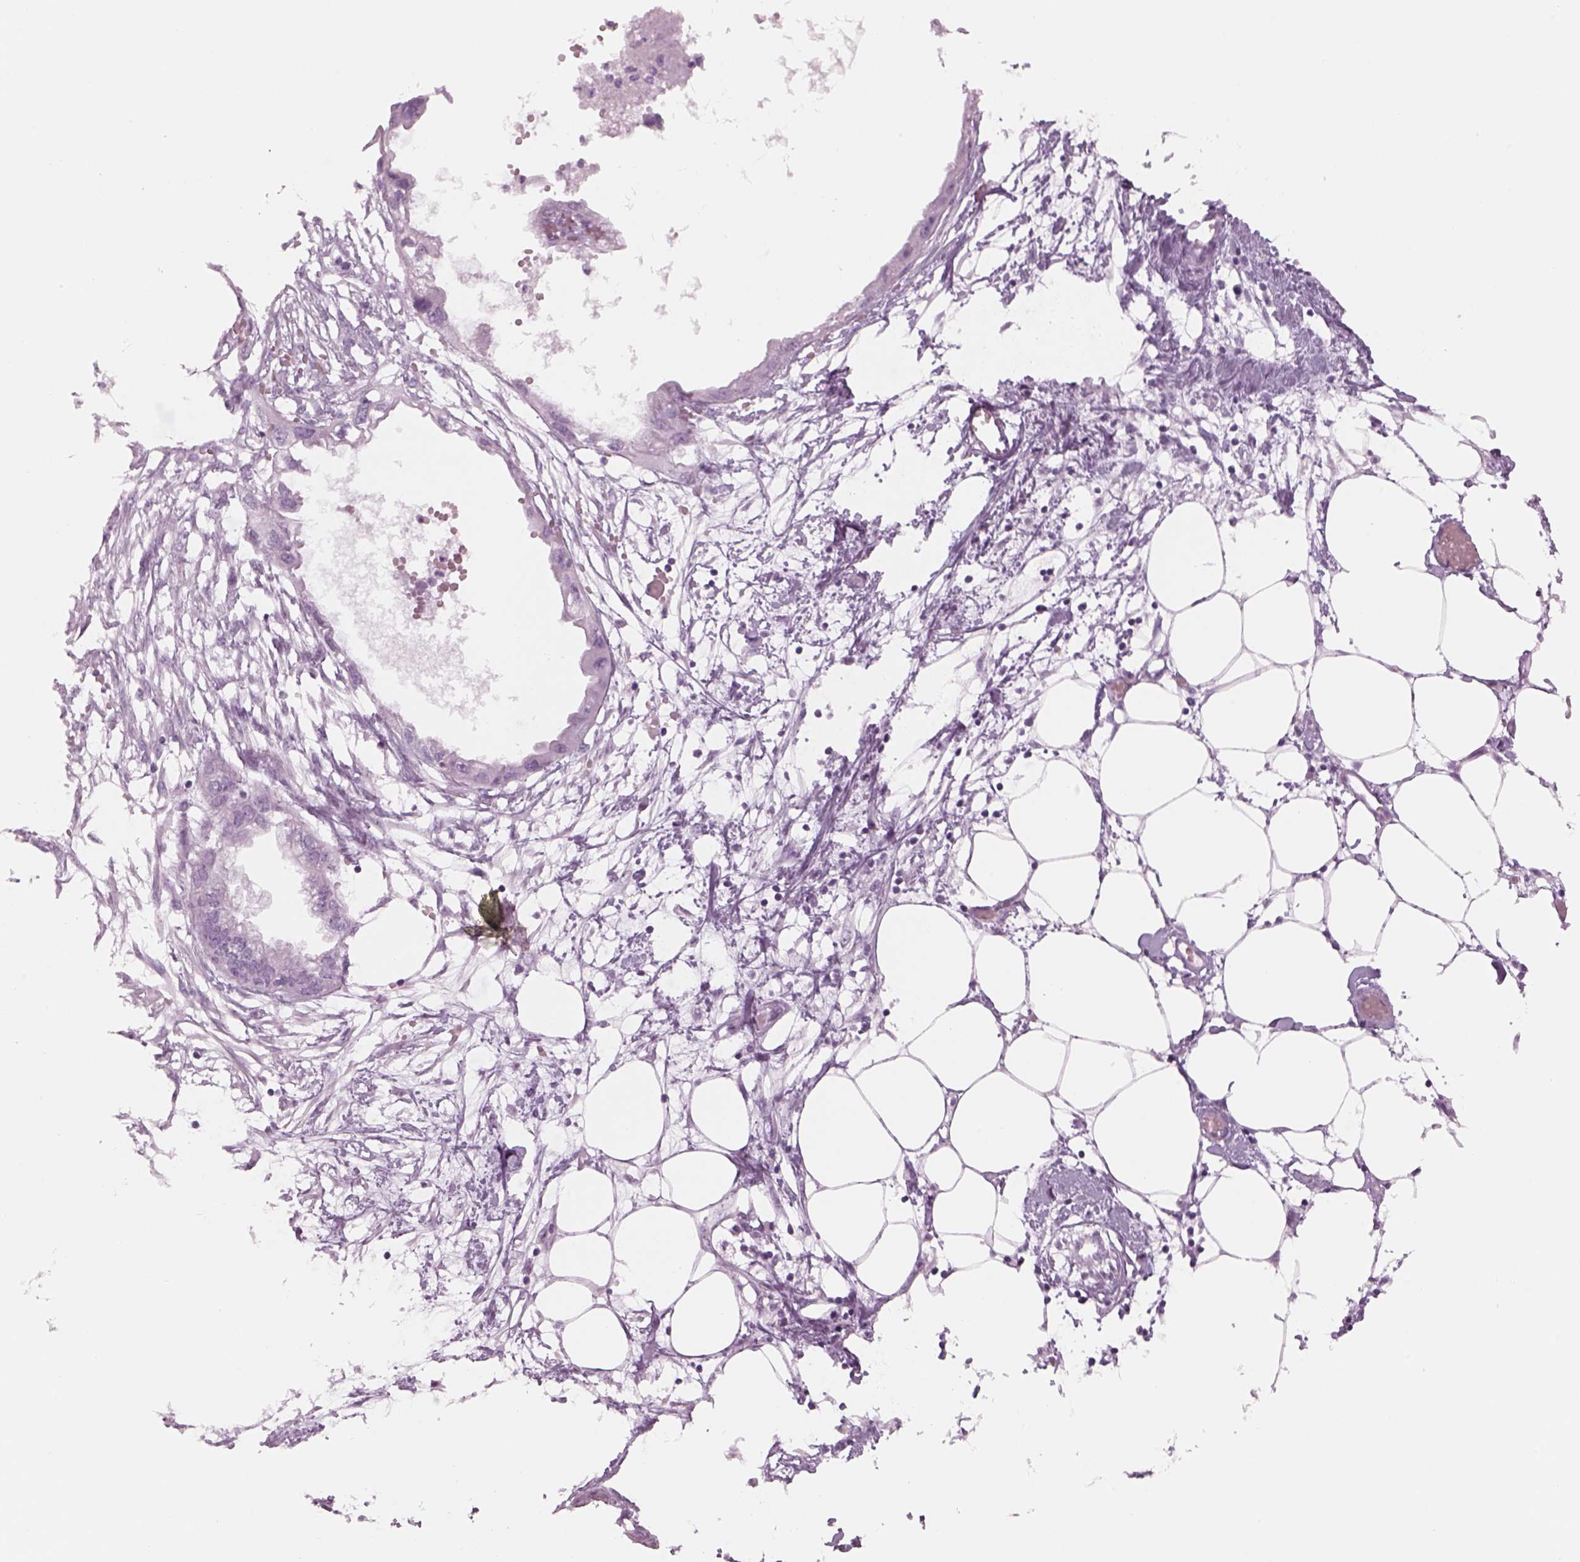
{"staining": {"intensity": "negative", "quantity": "none", "location": "none"}, "tissue": "endometrial cancer", "cell_type": "Tumor cells", "image_type": "cancer", "snomed": [{"axis": "morphology", "description": "Adenocarcinoma, NOS"}, {"axis": "morphology", "description": "Adenocarcinoma, metastatic, NOS"}, {"axis": "topography", "description": "Adipose tissue"}, {"axis": "topography", "description": "Endometrium"}], "caption": "This is an IHC photomicrograph of endometrial cancer. There is no expression in tumor cells.", "gene": "SAG", "patient": {"sex": "female", "age": 67}}